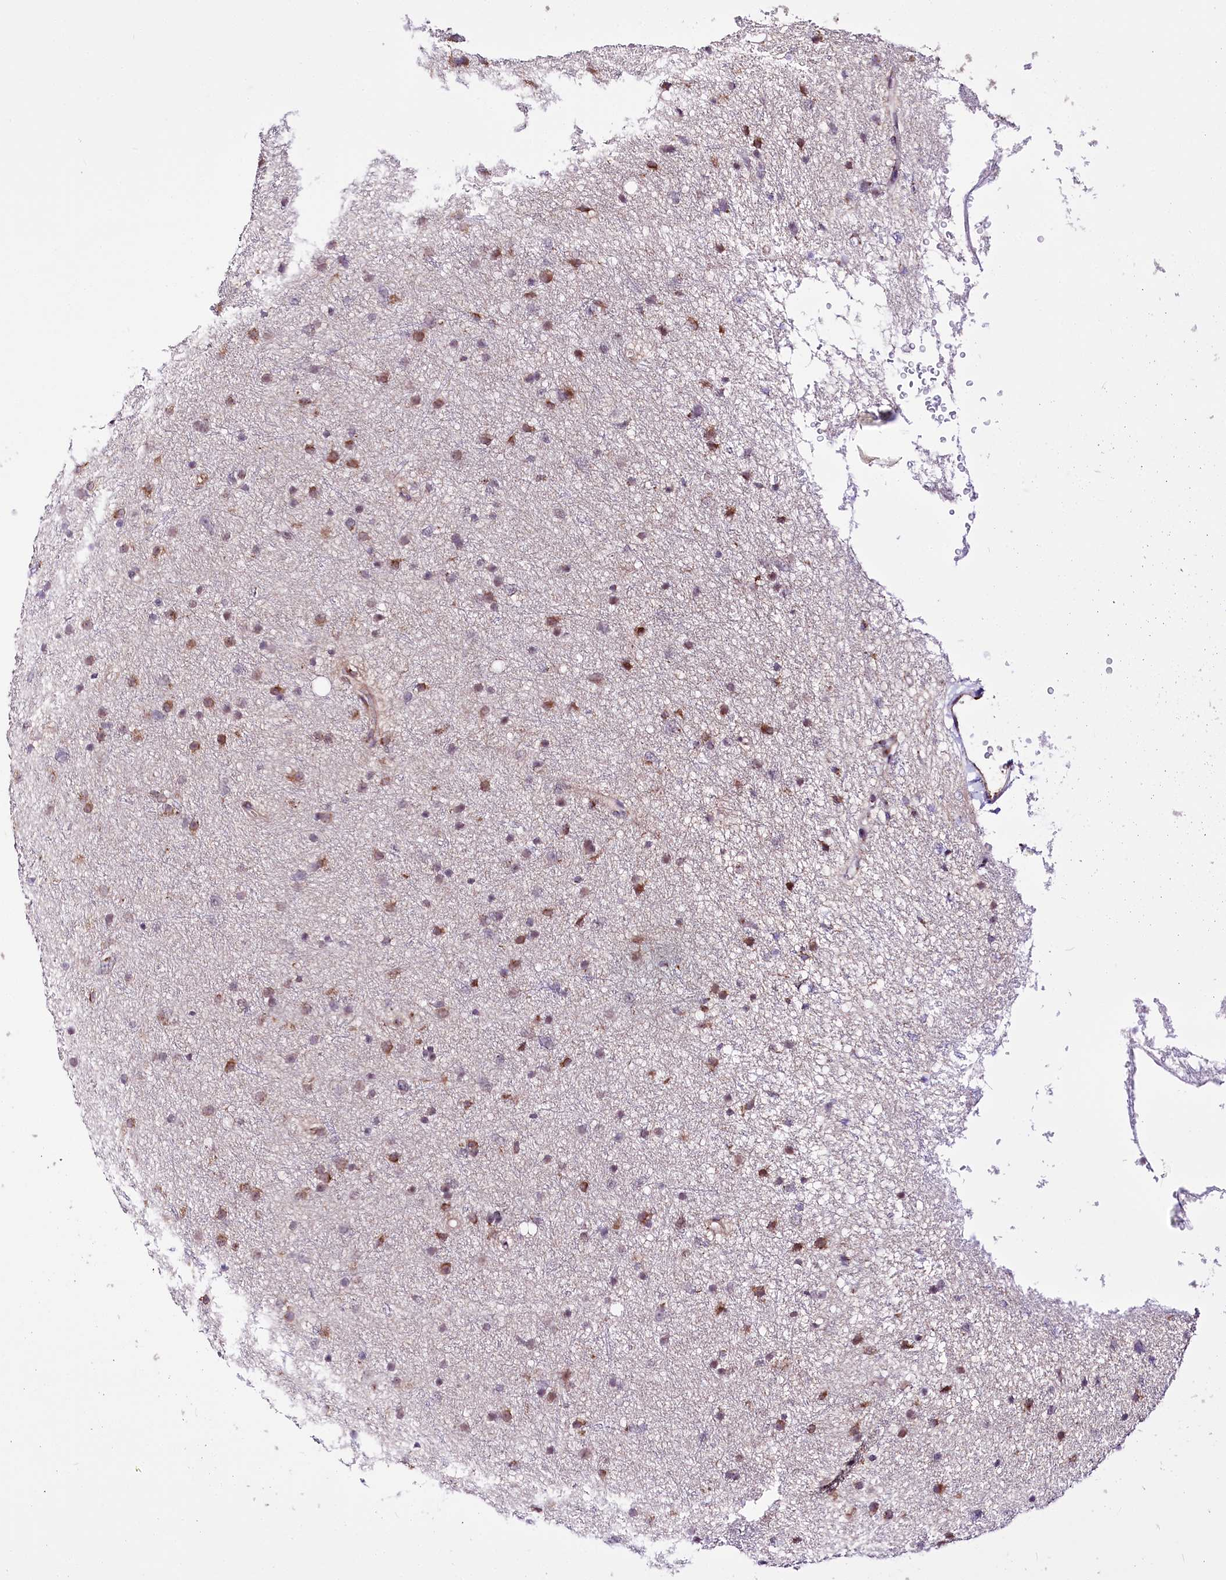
{"staining": {"intensity": "moderate", "quantity": "25%-75%", "location": "cytoplasmic/membranous"}, "tissue": "glioma", "cell_type": "Tumor cells", "image_type": "cancer", "snomed": [{"axis": "morphology", "description": "Glioma, malignant, Low grade"}, {"axis": "topography", "description": "Cerebral cortex"}], "caption": "This micrograph reveals immunohistochemistry (IHC) staining of human malignant glioma (low-grade), with medium moderate cytoplasmic/membranous staining in approximately 25%-75% of tumor cells.", "gene": "WWC1", "patient": {"sex": "female", "age": 39}}